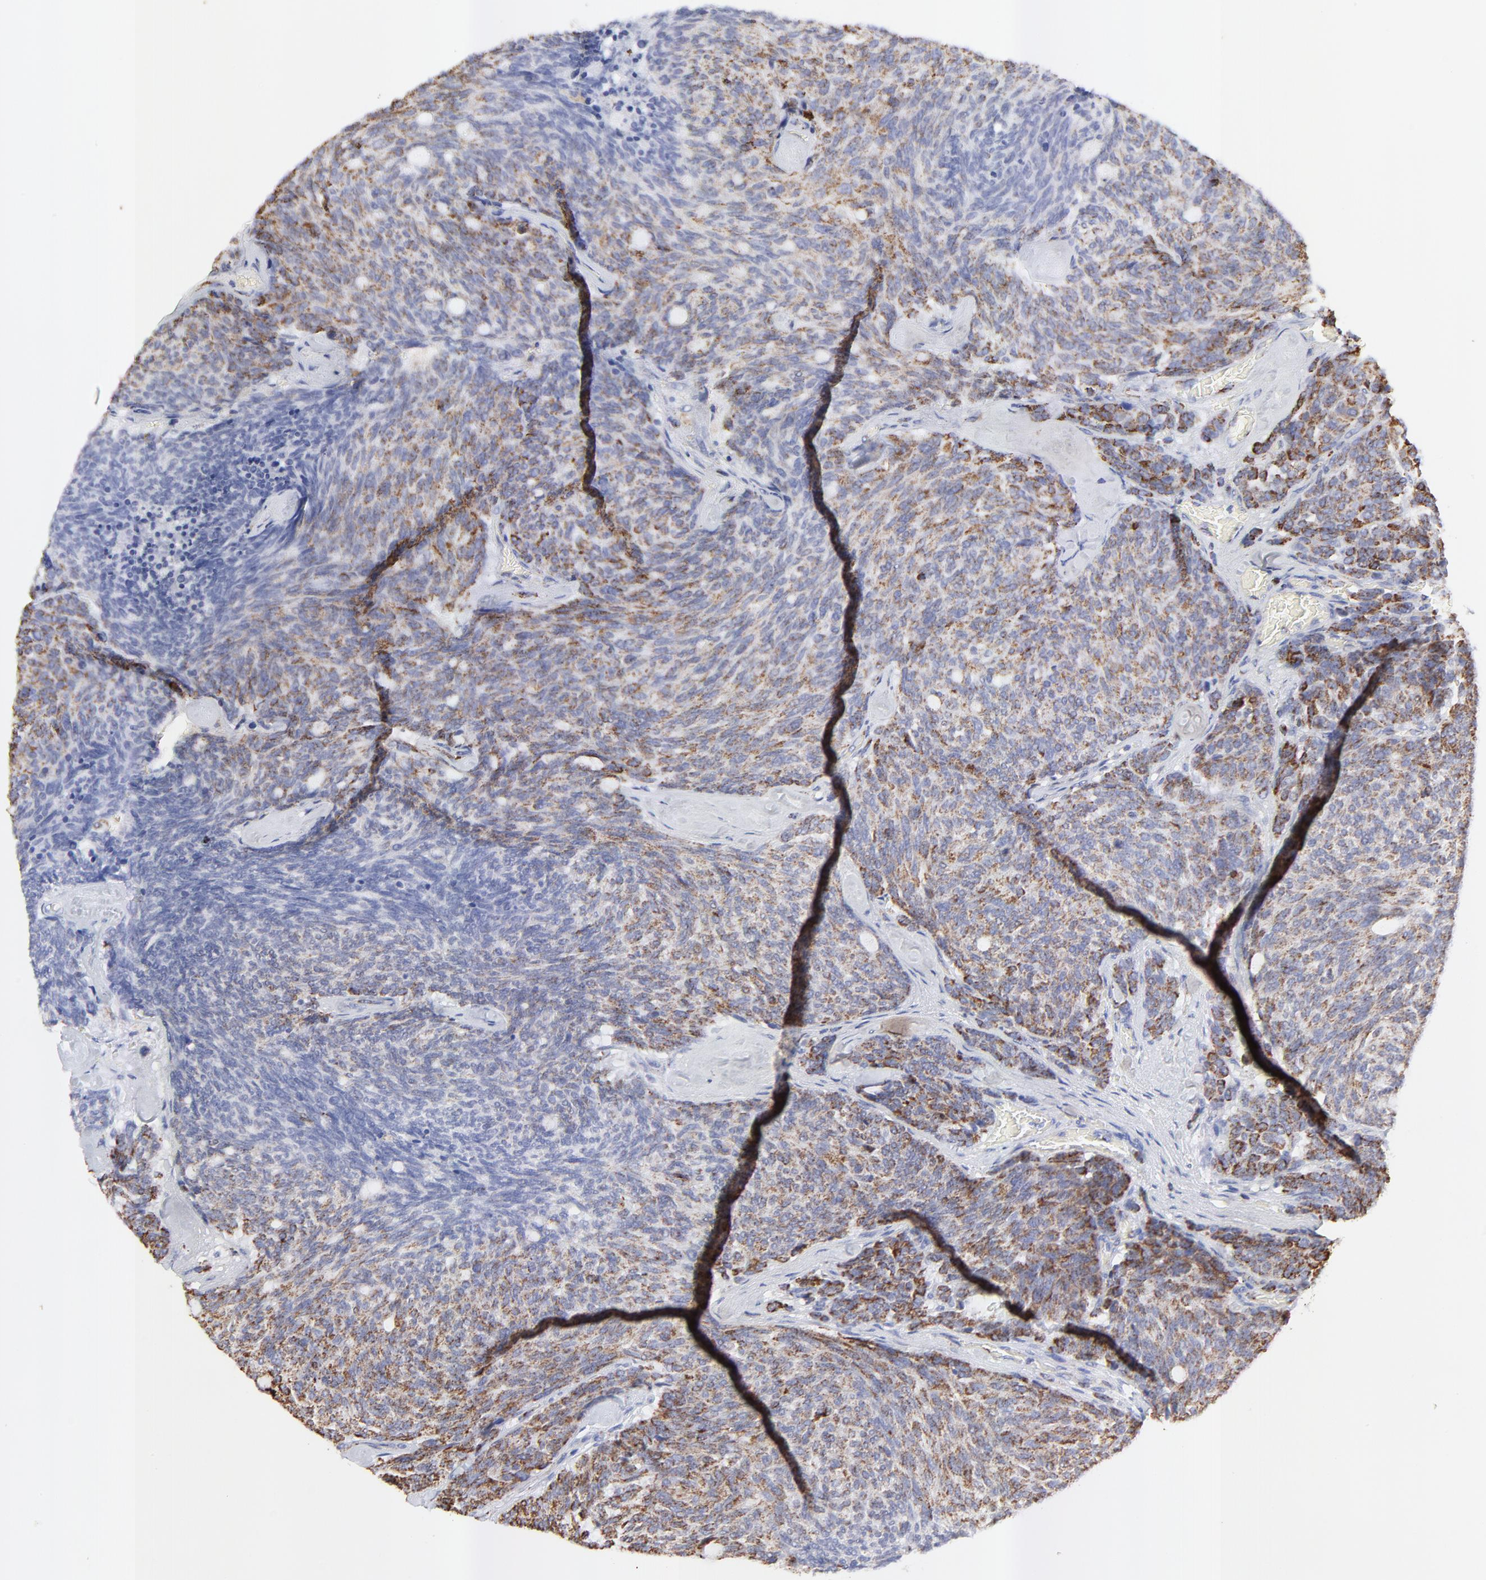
{"staining": {"intensity": "moderate", "quantity": ">75%", "location": "cytoplasmic/membranous"}, "tissue": "carcinoid", "cell_type": "Tumor cells", "image_type": "cancer", "snomed": [{"axis": "morphology", "description": "Carcinoid, malignant, NOS"}, {"axis": "topography", "description": "Pancreas"}], "caption": "Immunohistochemical staining of carcinoid displays medium levels of moderate cytoplasmic/membranous protein positivity in approximately >75% of tumor cells.", "gene": "COX4I1", "patient": {"sex": "female", "age": 54}}